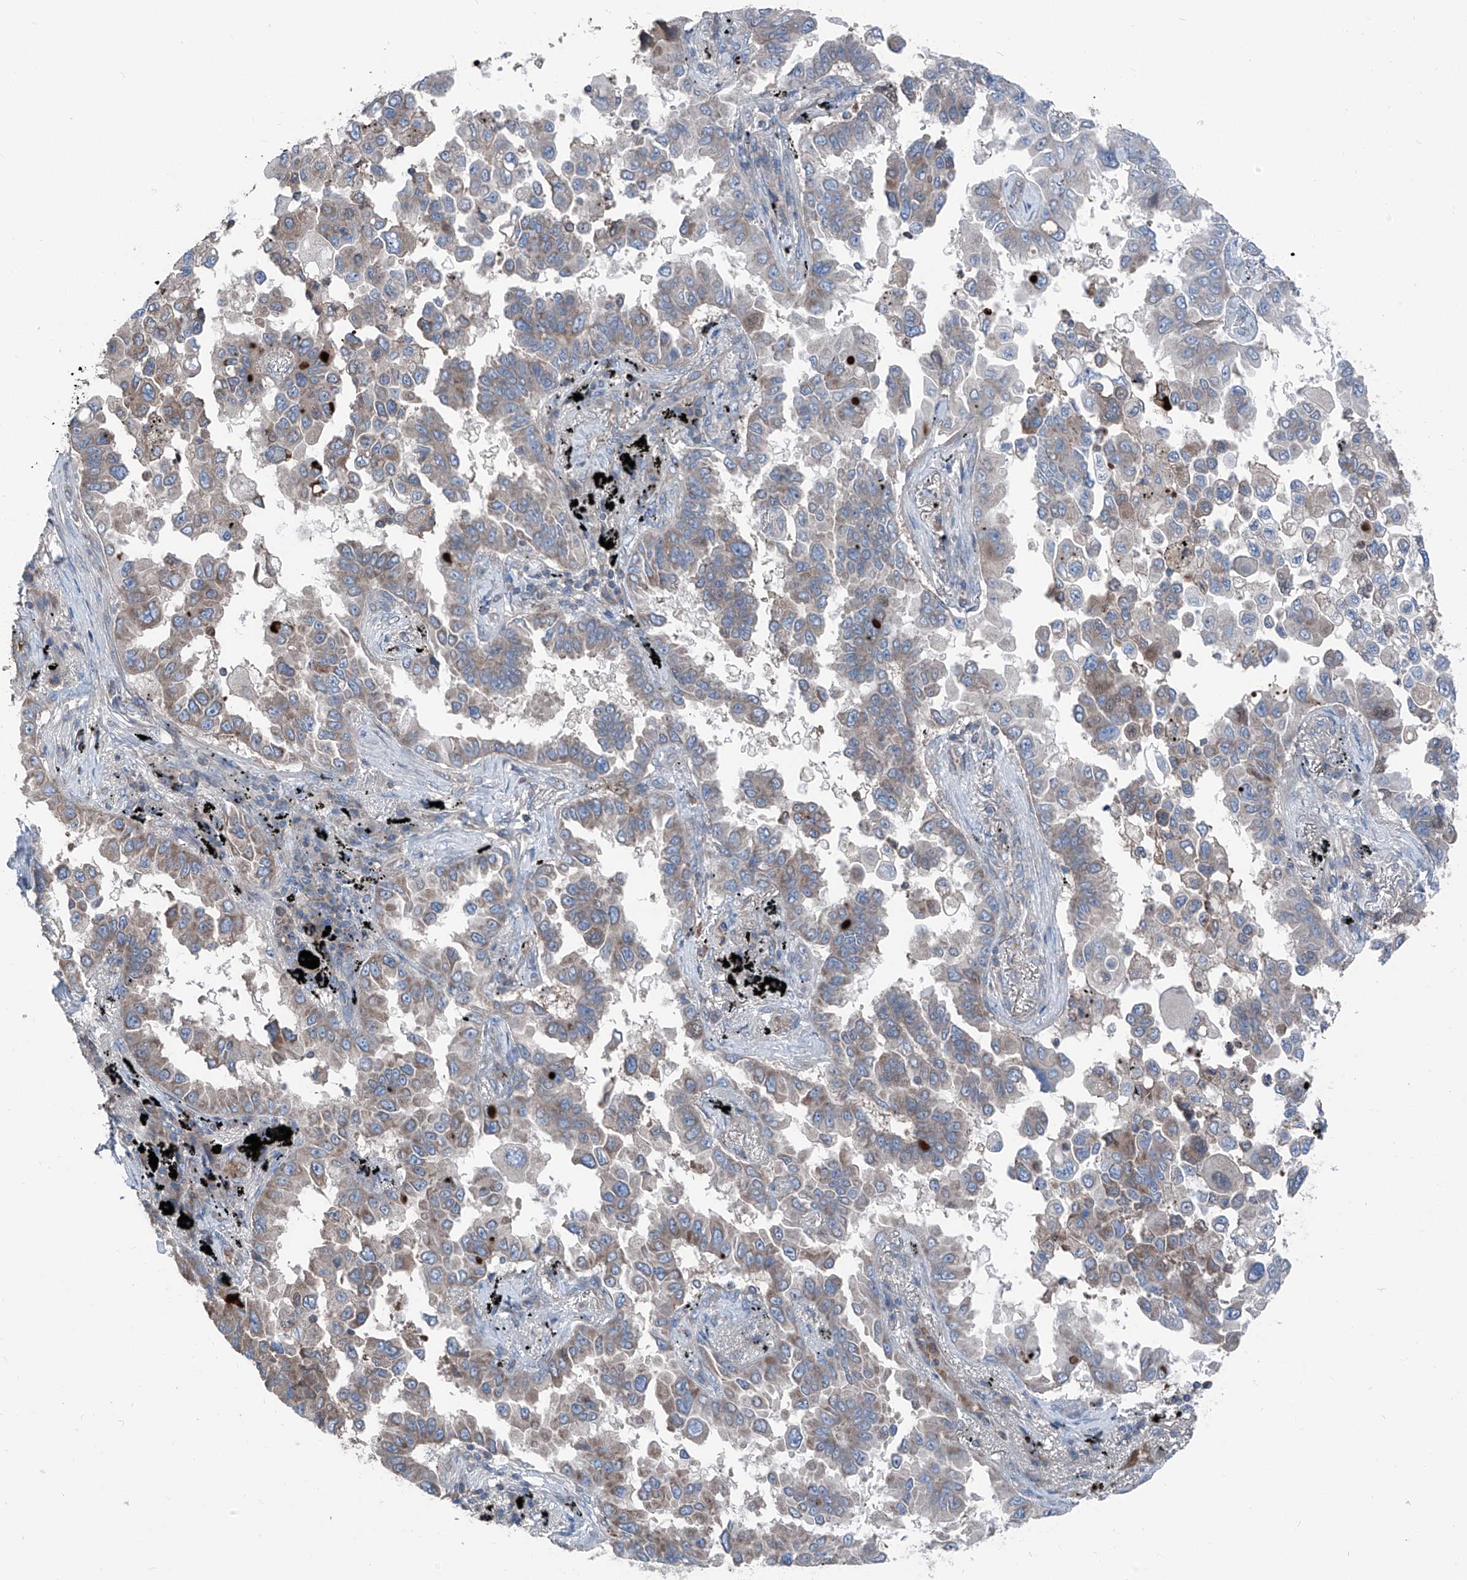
{"staining": {"intensity": "weak", "quantity": "25%-75%", "location": "cytoplasmic/membranous"}, "tissue": "lung cancer", "cell_type": "Tumor cells", "image_type": "cancer", "snomed": [{"axis": "morphology", "description": "Adenocarcinoma, NOS"}, {"axis": "topography", "description": "Lung"}], "caption": "Immunohistochemical staining of human adenocarcinoma (lung) exhibits low levels of weak cytoplasmic/membranous expression in about 25%-75% of tumor cells.", "gene": "GPAT3", "patient": {"sex": "female", "age": 67}}